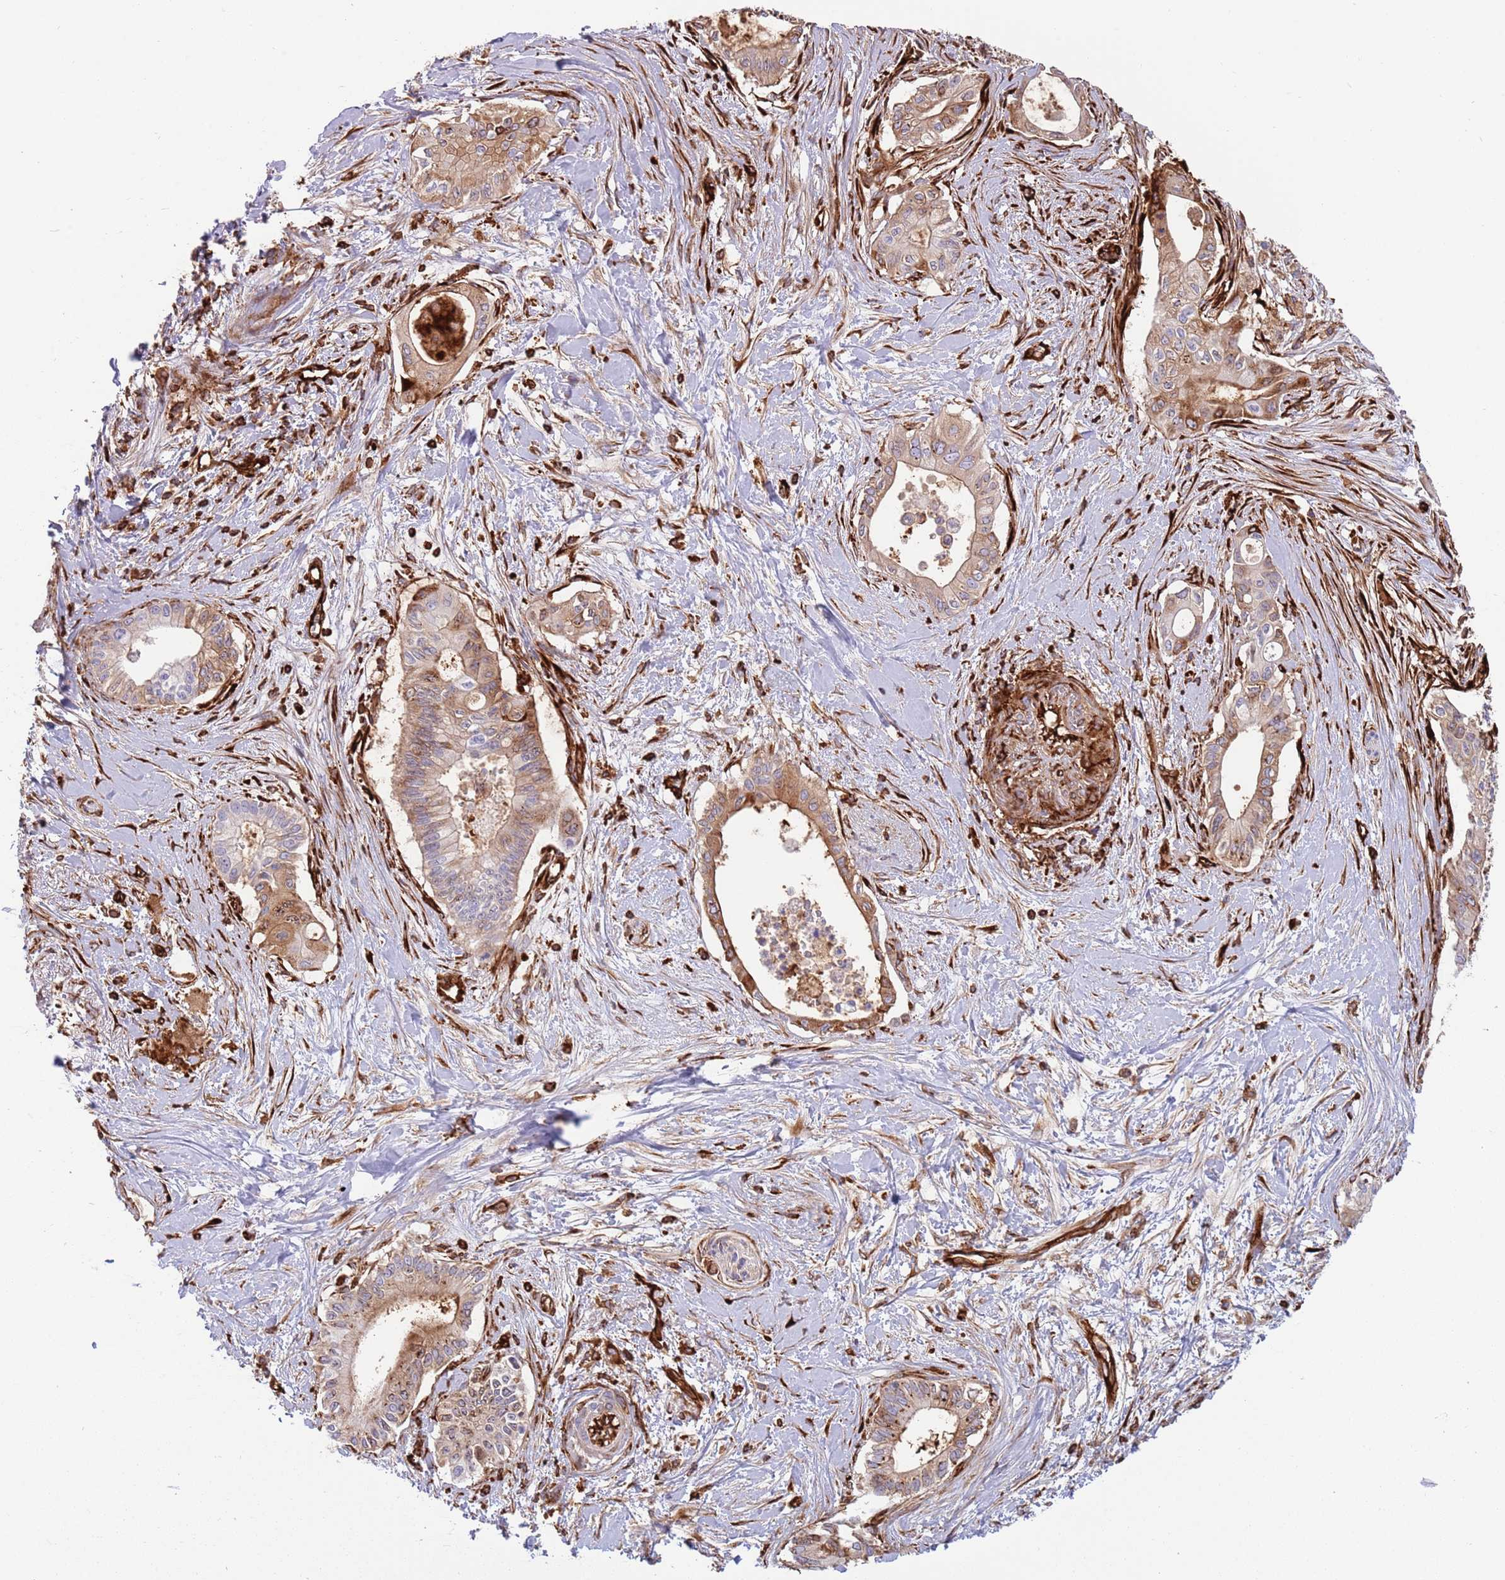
{"staining": {"intensity": "moderate", "quantity": "25%-75%", "location": "cytoplasmic/membranous"}, "tissue": "pancreatic cancer", "cell_type": "Tumor cells", "image_type": "cancer", "snomed": [{"axis": "morphology", "description": "Adenocarcinoma, NOS"}, {"axis": "topography", "description": "Pancreas"}], "caption": "Immunohistochemistry (IHC) (DAB (3,3'-diaminobenzidine)) staining of adenocarcinoma (pancreatic) reveals moderate cytoplasmic/membranous protein staining in approximately 25%-75% of tumor cells.", "gene": "KBTBD7", "patient": {"sex": "male", "age": 78}}